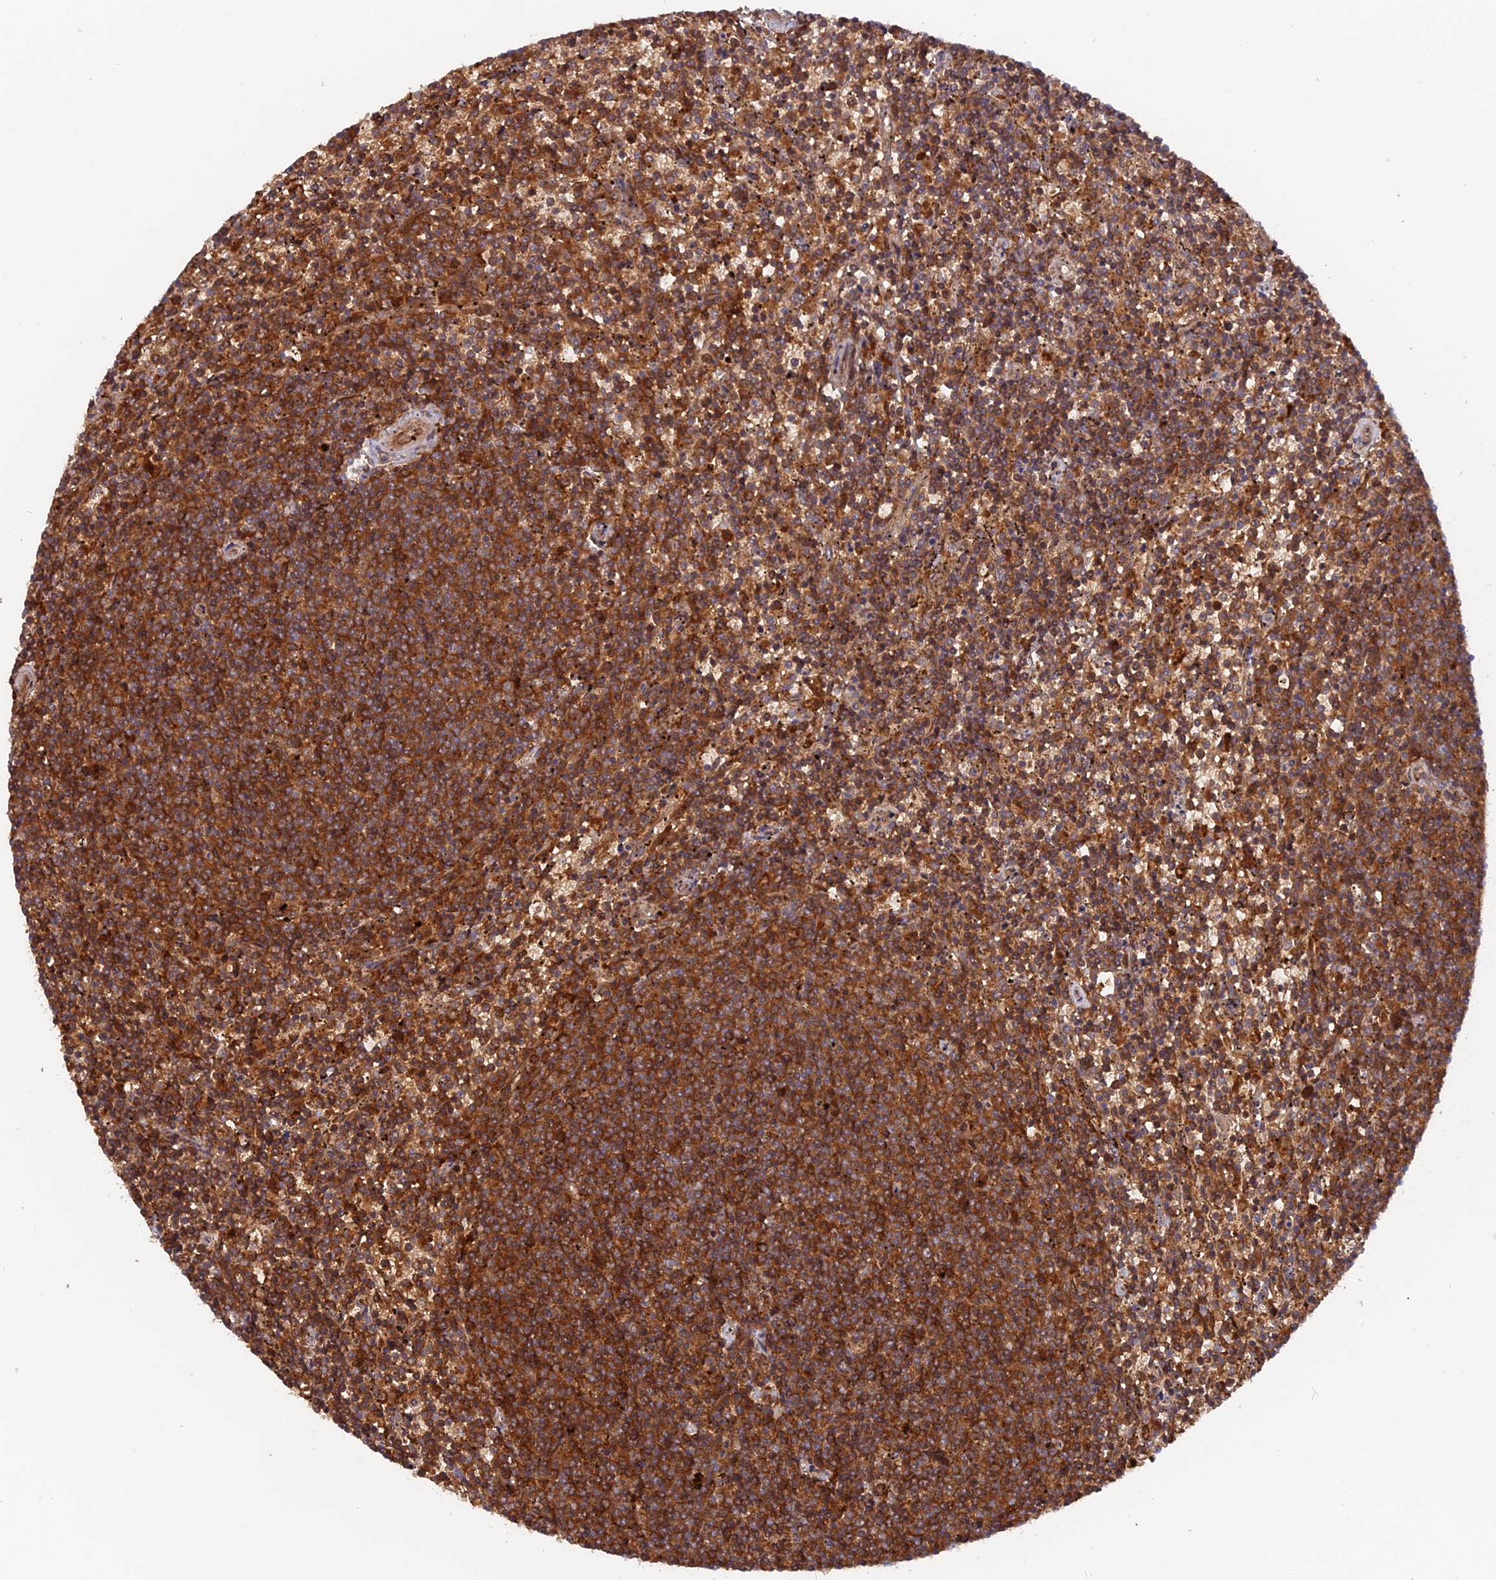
{"staining": {"intensity": "strong", "quantity": ">75%", "location": "cytoplasmic/membranous"}, "tissue": "lymphoma", "cell_type": "Tumor cells", "image_type": "cancer", "snomed": [{"axis": "morphology", "description": "Malignant lymphoma, non-Hodgkin's type, Low grade"}, {"axis": "topography", "description": "Spleen"}], "caption": "Lymphoma was stained to show a protein in brown. There is high levels of strong cytoplasmic/membranous staining in approximately >75% of tumor cells.", "gene": "CPNE7", "patient": {"sex": "female", "age": 50}}